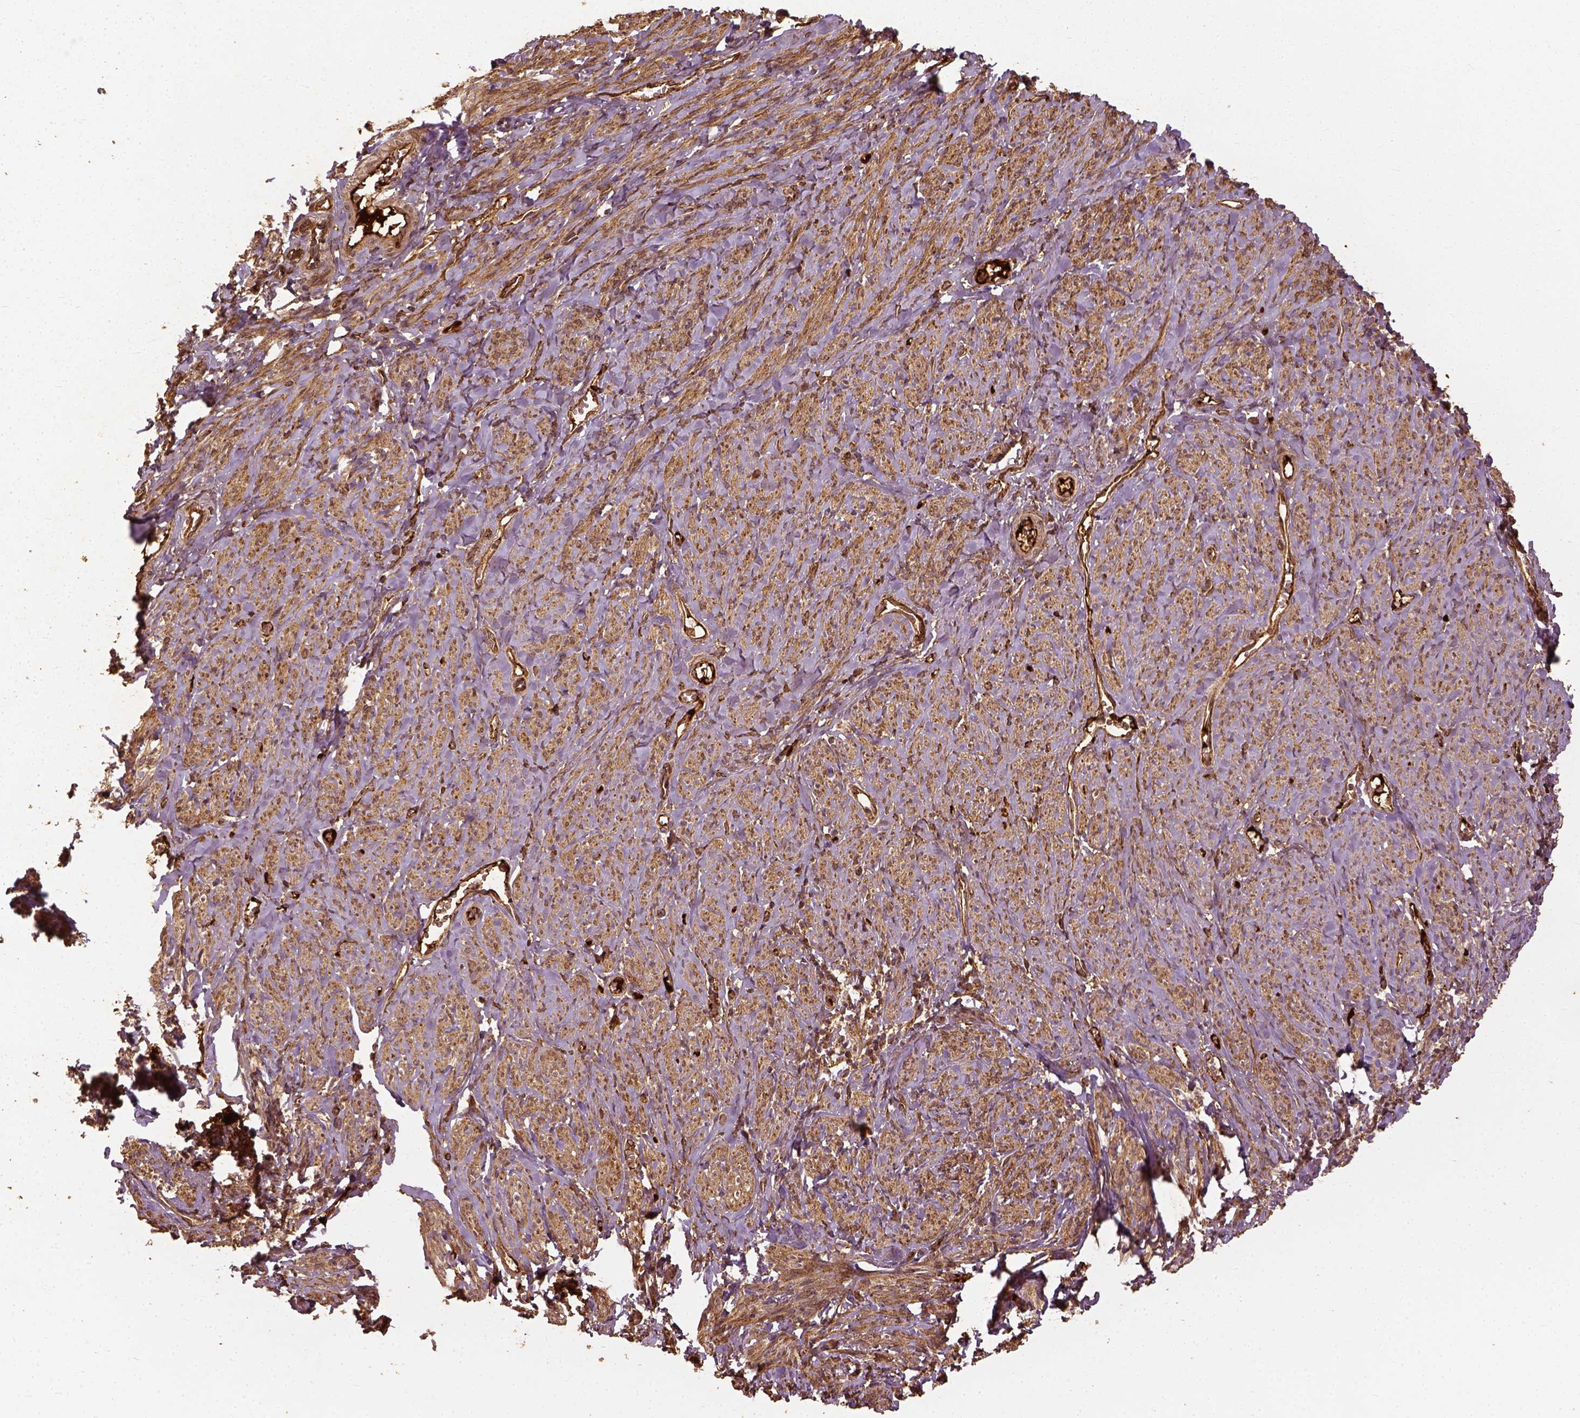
{"staining": {"intensity": "moderate", "quantity": "25%-75%", "location": "cytoplasmic/membranous,nuclear"}, "tissue": "smooth muscle", "cell_type": "Smooth muscle cells", "image_type": "normal", "snomed": [{"axis": "morphology", "description": "Normal tissue, NOS"}, {"axis": "topography", "description": "Smooth muscle"}], "caption": "Smooth muscle stained for a protein reveals moderate cytoplasmic/membranous,nuclear positivity in smooth muscle cells.", "gene": "VEGFA", "patient": {"sex": "female", "age": 65}}